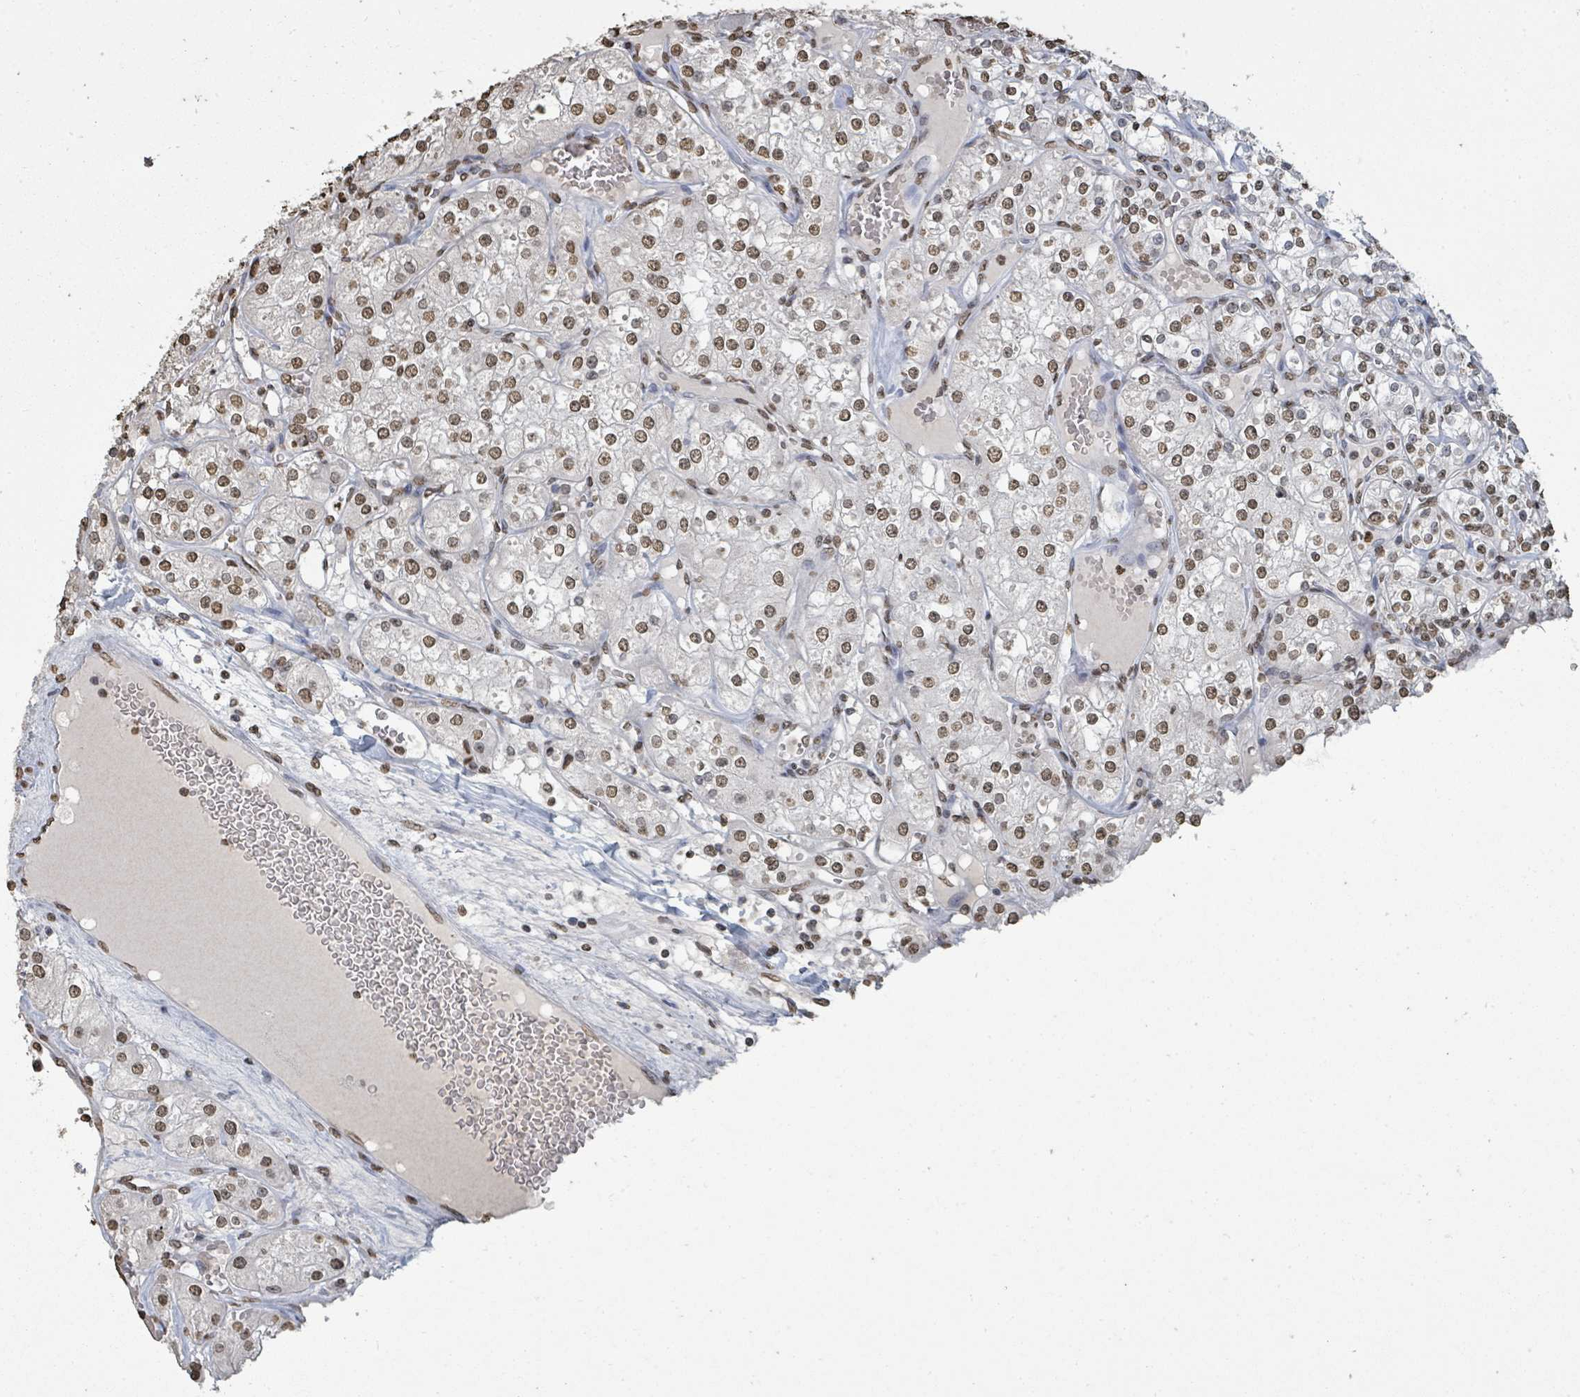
{"staining": {"intensity": "moderate", "quantity": ">75%", "location": "nuclear"}, "tissue": "renal cancer", "cell_type": "Tumor cells", "image_type": "cancer", "snomed": [{"axis": "morphology", "description": "Adenocarcinoma, NOS"}, {"axis": "topography", "description": "Kidney"}], "caption": "A photomicrograph of renal adenocarcinoma stained for a protein displays moderate nuclear brown staining in tumor cells. (DAB (3,3'-diaminobenzidine) = brown stain, brightfield microscopy at high magnification).", "gene": "MRPS12", "patient": {"sex": "male", "age": 77}}